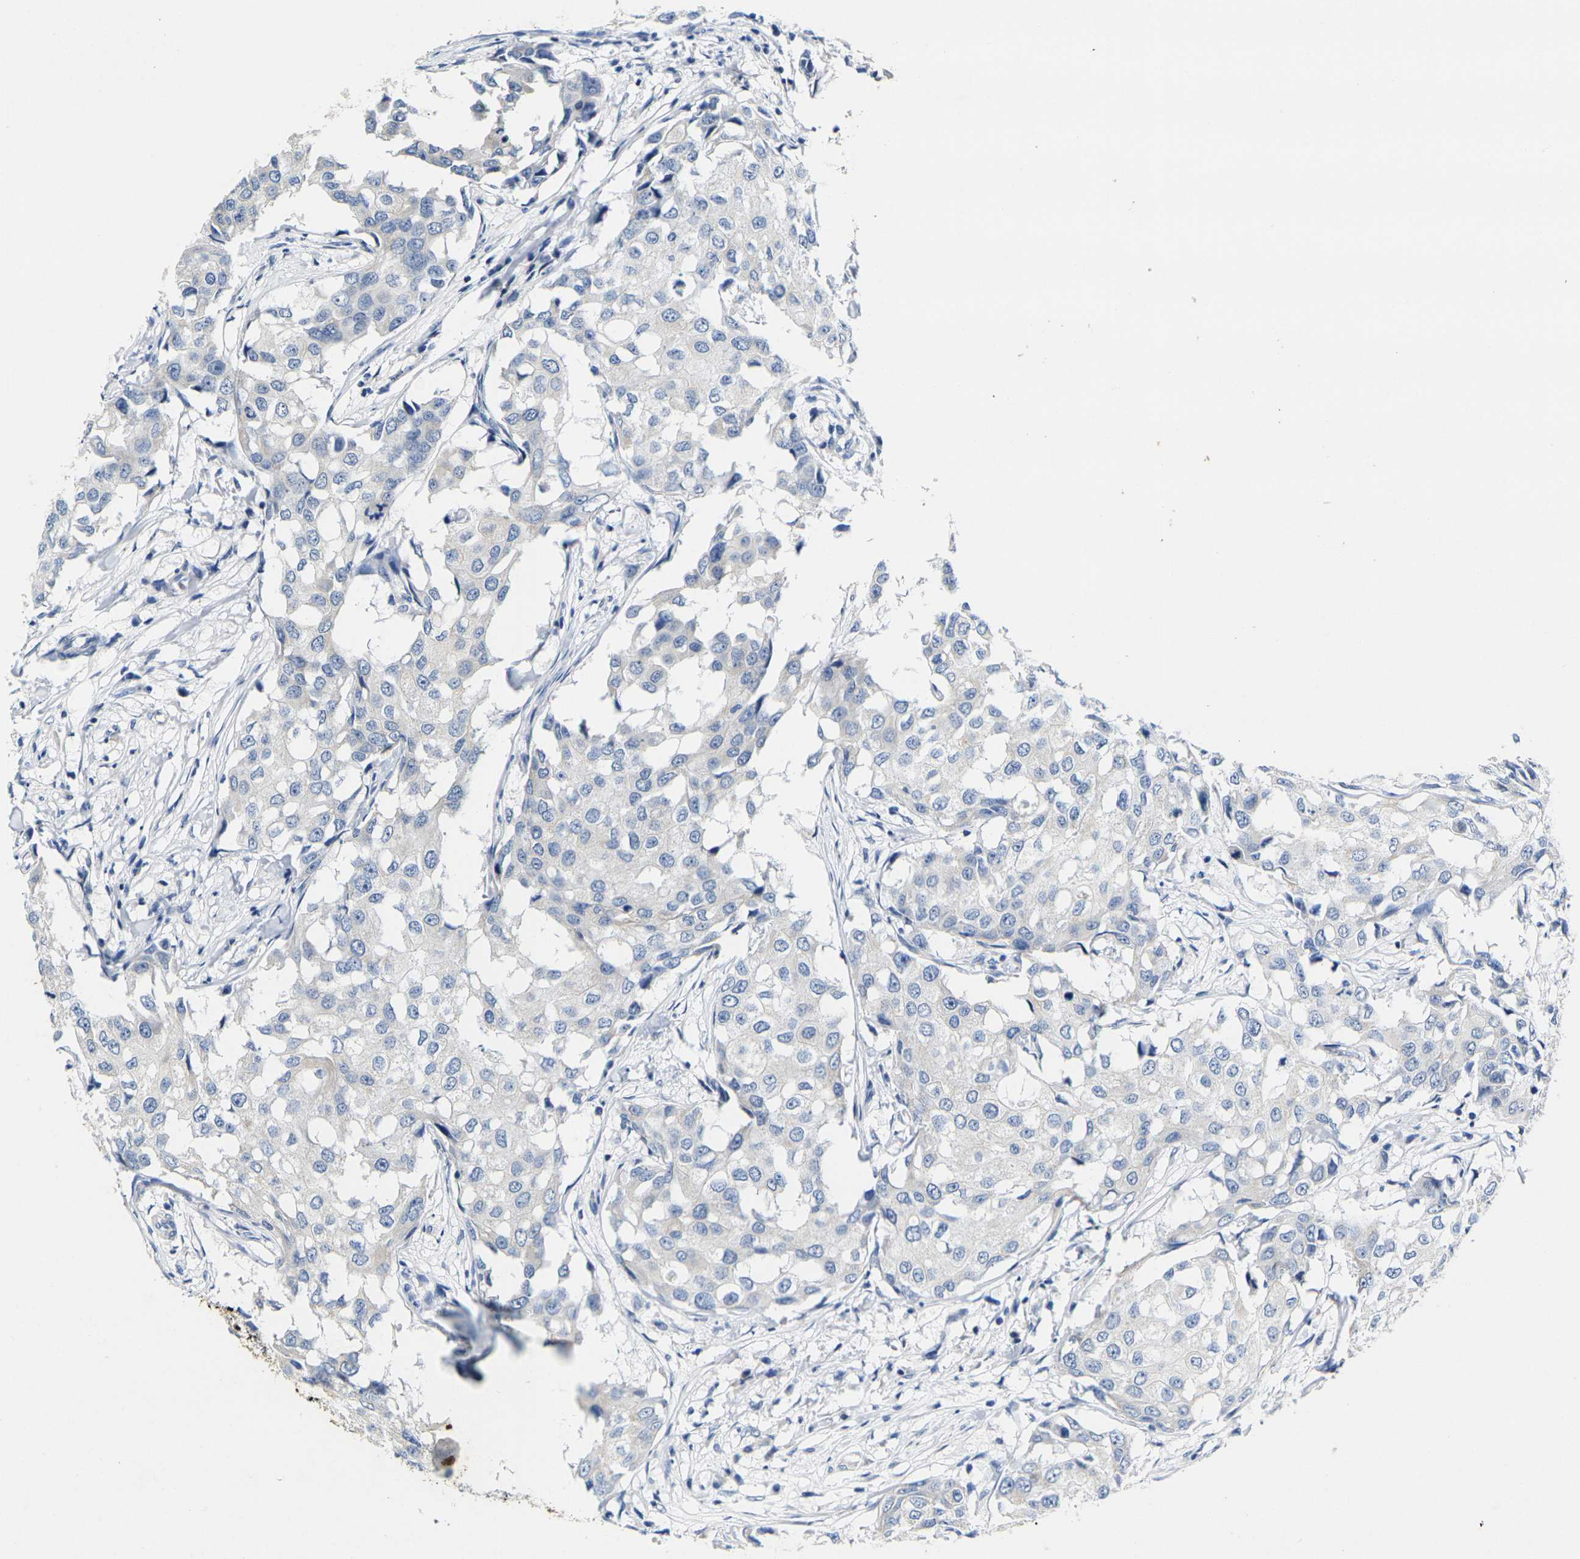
{"staining": {"intensity": "negative", "quantity": "none", "location": "none"}, "tissue": "breast cancer", "cell_type": "Tumor cells", "image_type": "cancer", "snomed": [{"axis": "morphology", "description": "Duct carcinoma"}, {"axis": "topography", "description": "Breast"}], "caption": "Image shows no significant protein staining in tumor cells of breast cancer (intraductal carcinoma).", "gene": "NOCT", "patient": {"sex": "female", "age": 27}}